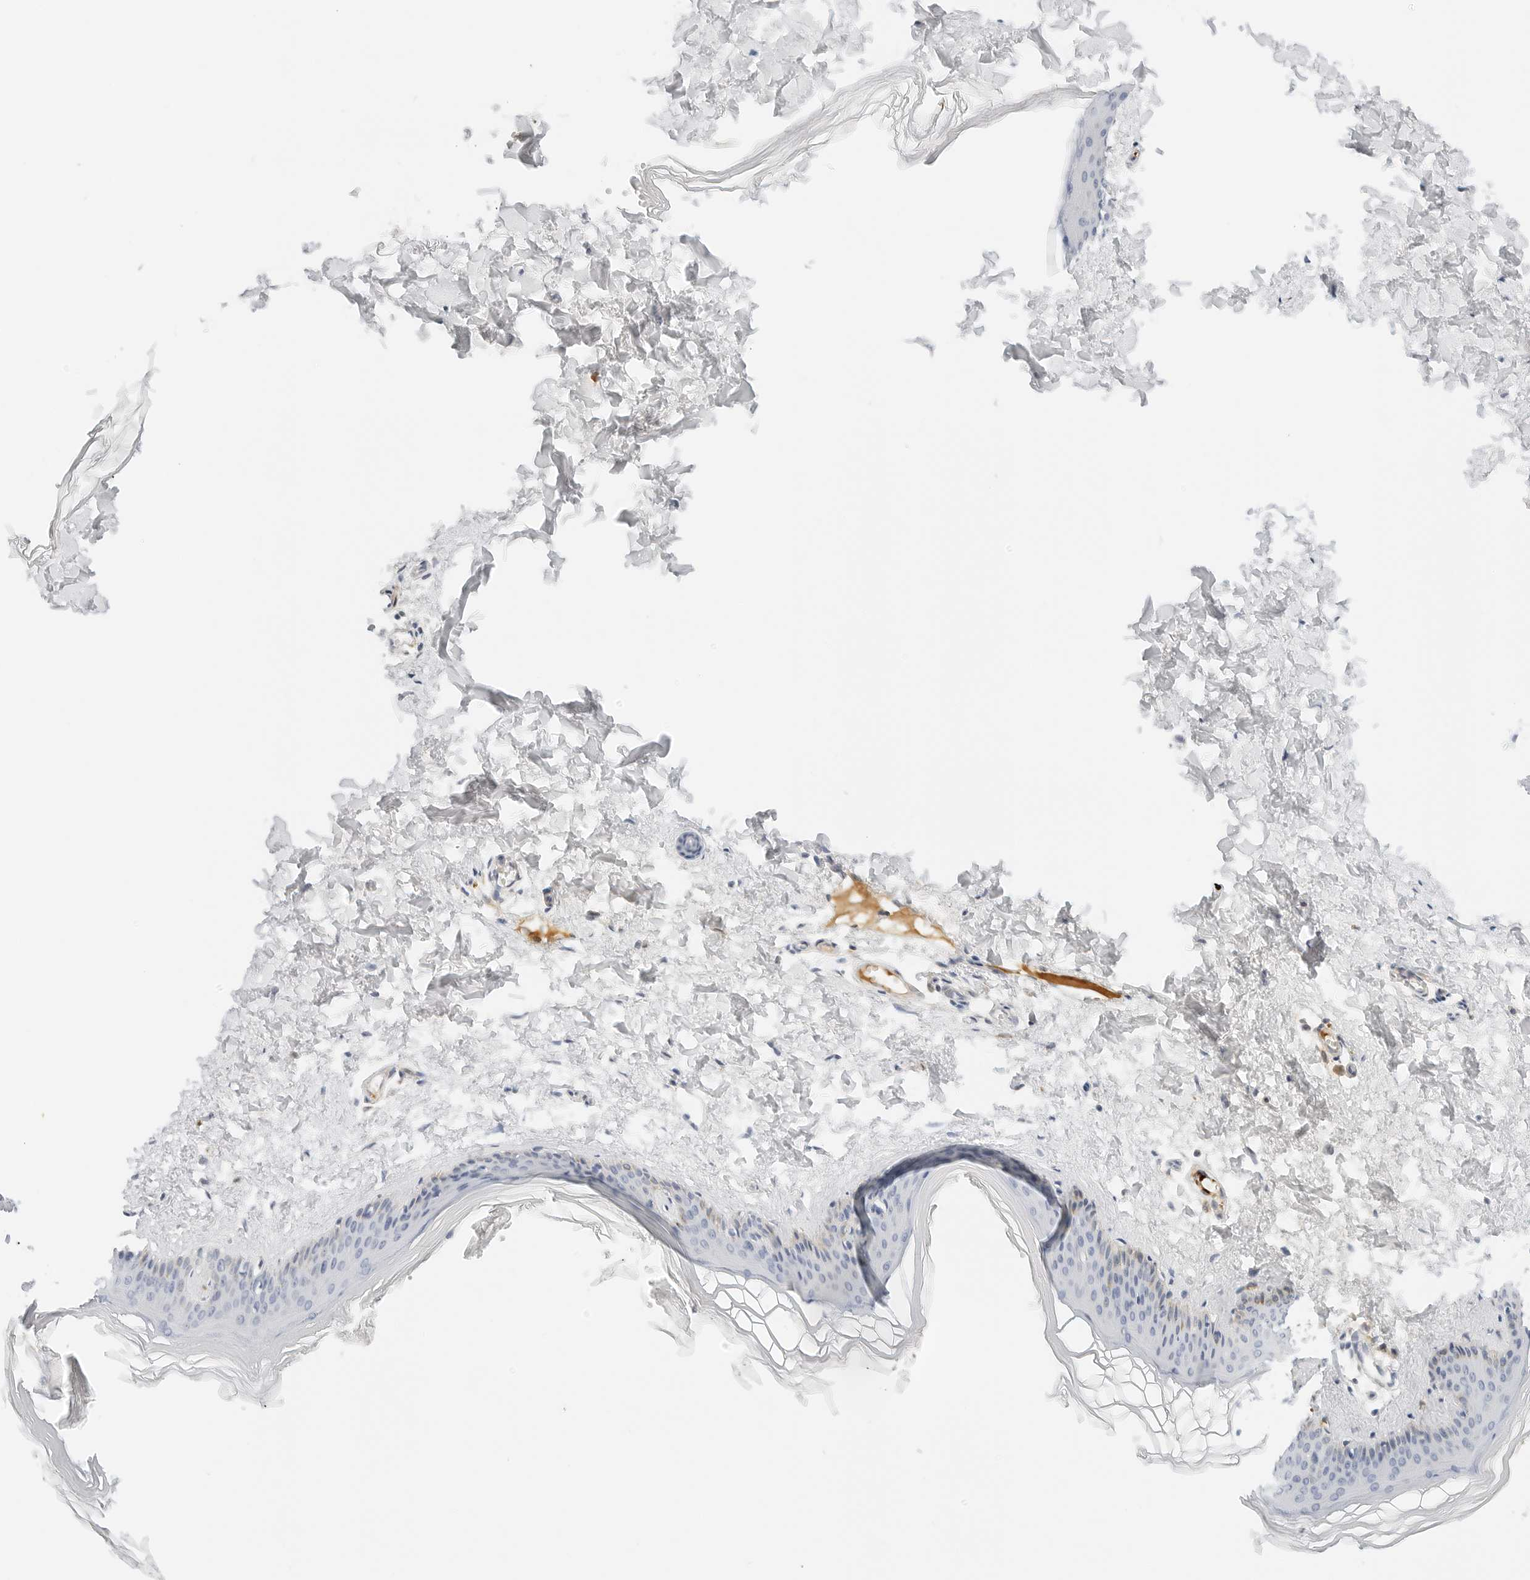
{"staining": {"intensity": "negative", "quantity": "none", "location": "none"}, "tissue": "skin", "cell_type": "Fibroblasts", "image_type": "normal", "snomed": [{"axis": "morphology", "description": "Normal tissue, NOS"}, {"axis": "topography", "description": "Skin"}], "caption": "Immunohistochemistry (IHC) image of benign human skin stained for a protein (brown), which shows no positivity in fibroblasts.", "gene": "PKDCC", "patient": {"sex": "female", "age": 27}}